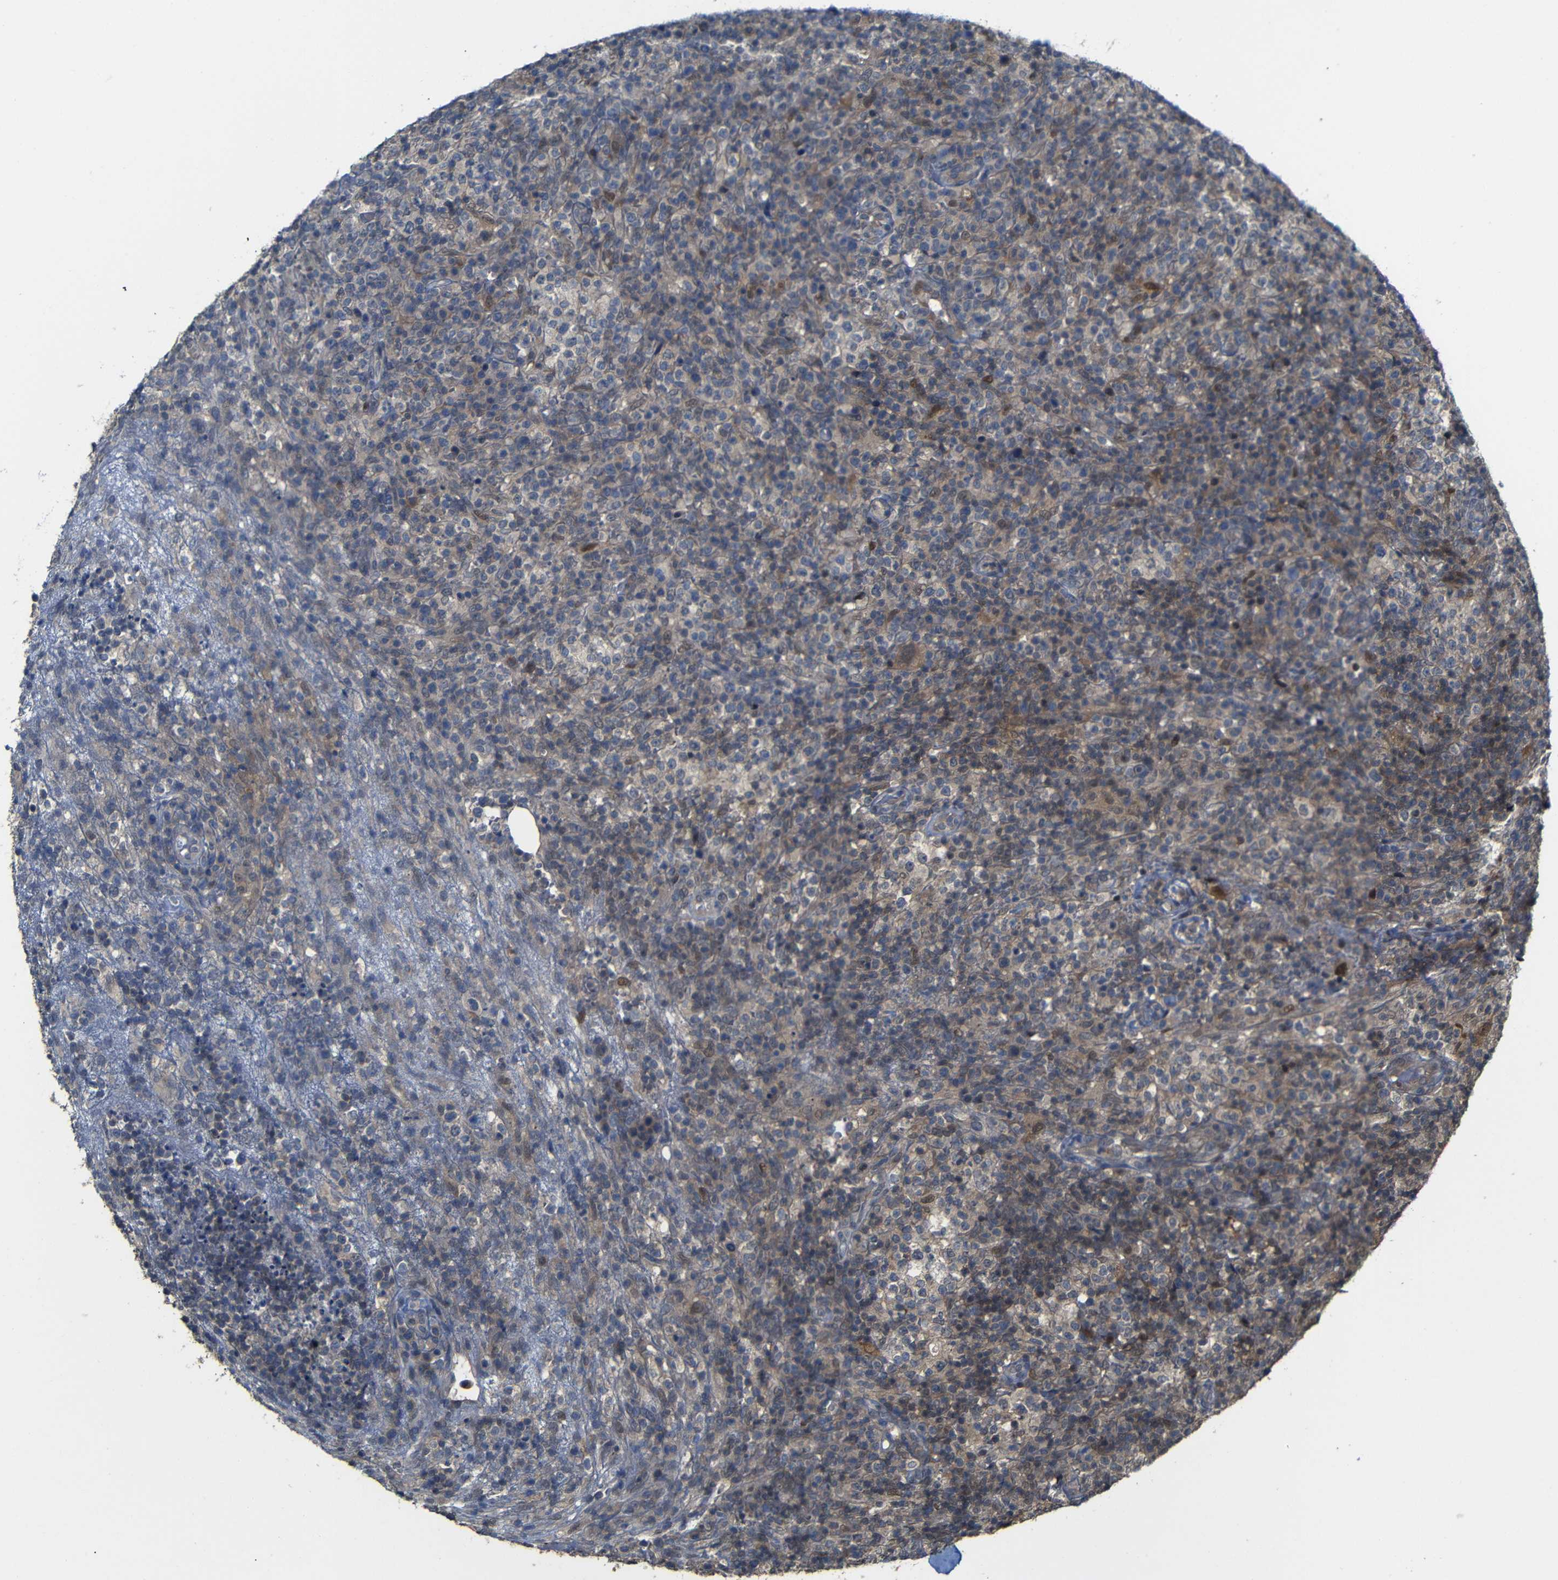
{"staining": {"intensity": "weak", "quantity": "25%-75%", "location": "cytoplasmic/membranous,nuclear"}, "tissue": "lymphoma", "cell_type": "Tumor cells", "image_type": "cancer", "snomed": [{"axis": "morphology", "description": "Malignant lymphoma, non-Hodgkin's type, High grade"}, {"axis": "topography", "description": "Lymph node"}], "caption": "Immunohistochemistry (IHC) photomicrograph of high-grade malignant lymphoma, non-Hodgkin's type stained for a protein (brown), which shows low levels of weak cytoplasmic/membranous and nuclear expression in approximately 25%-75% of tumor cells.", "gene": "ATG12", "patient": {"sex": "female", "age": 76}}